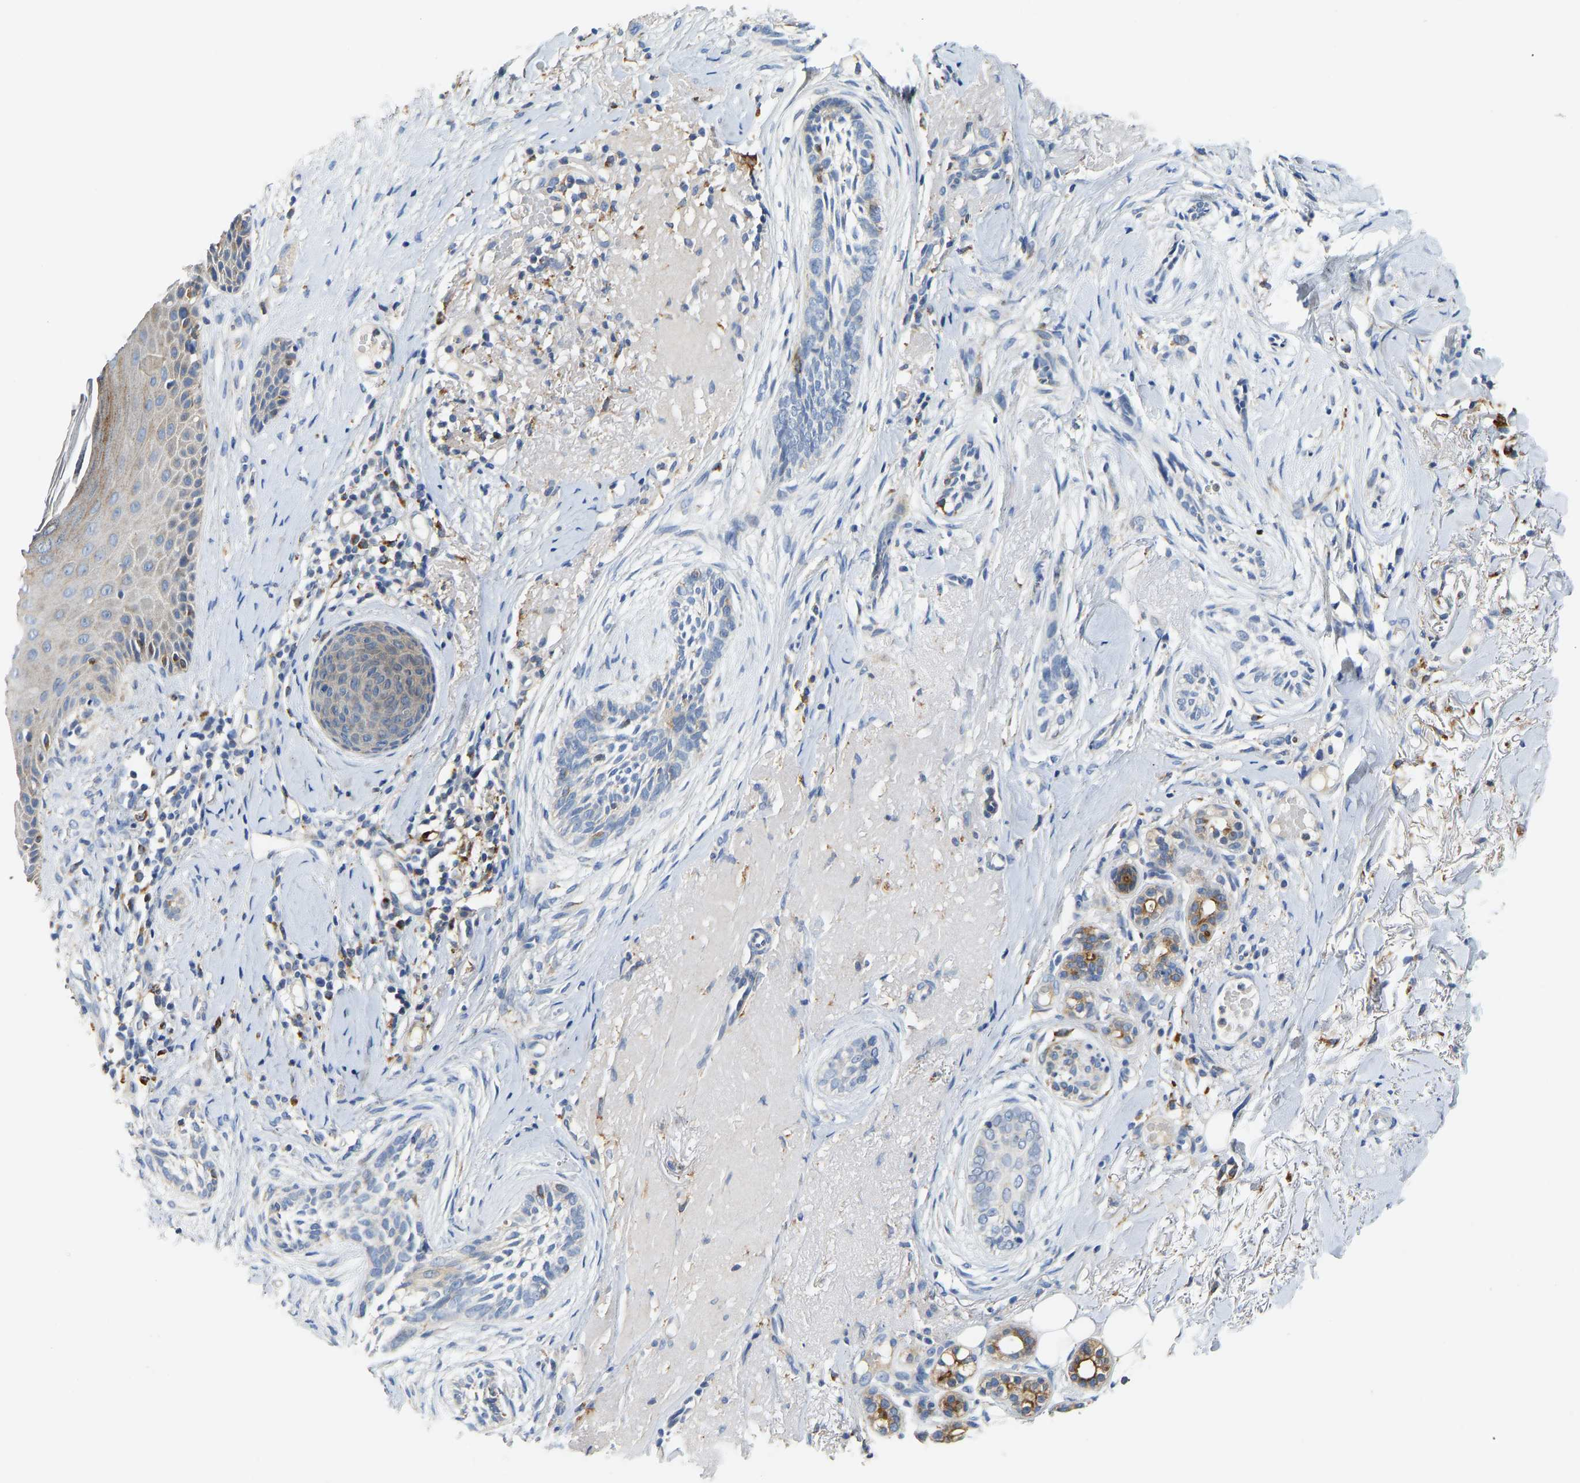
{"staining": {"intensity": "moderate", "quantity": "<25%", "location": "cytoplasmic/membranous"}, "tissue": "skin cancer", "cell_type": "Tumor cells", "image_type": "cancer", "snomed": [{"axis": "morphology", "description": "Basal cell carcinoma"}, {"axis": "topography", "description": "Skin"}], "caption": "IHC histopathology image of basal cell carcinoma (skin) stained for a protein (brown), which exhibits low levels of moderate cytoplasmic/membranous positivity in about <25% of tumor cells.", "gene": "ATP6V1E1", "patient": {"sex": "female", "age": 88}}